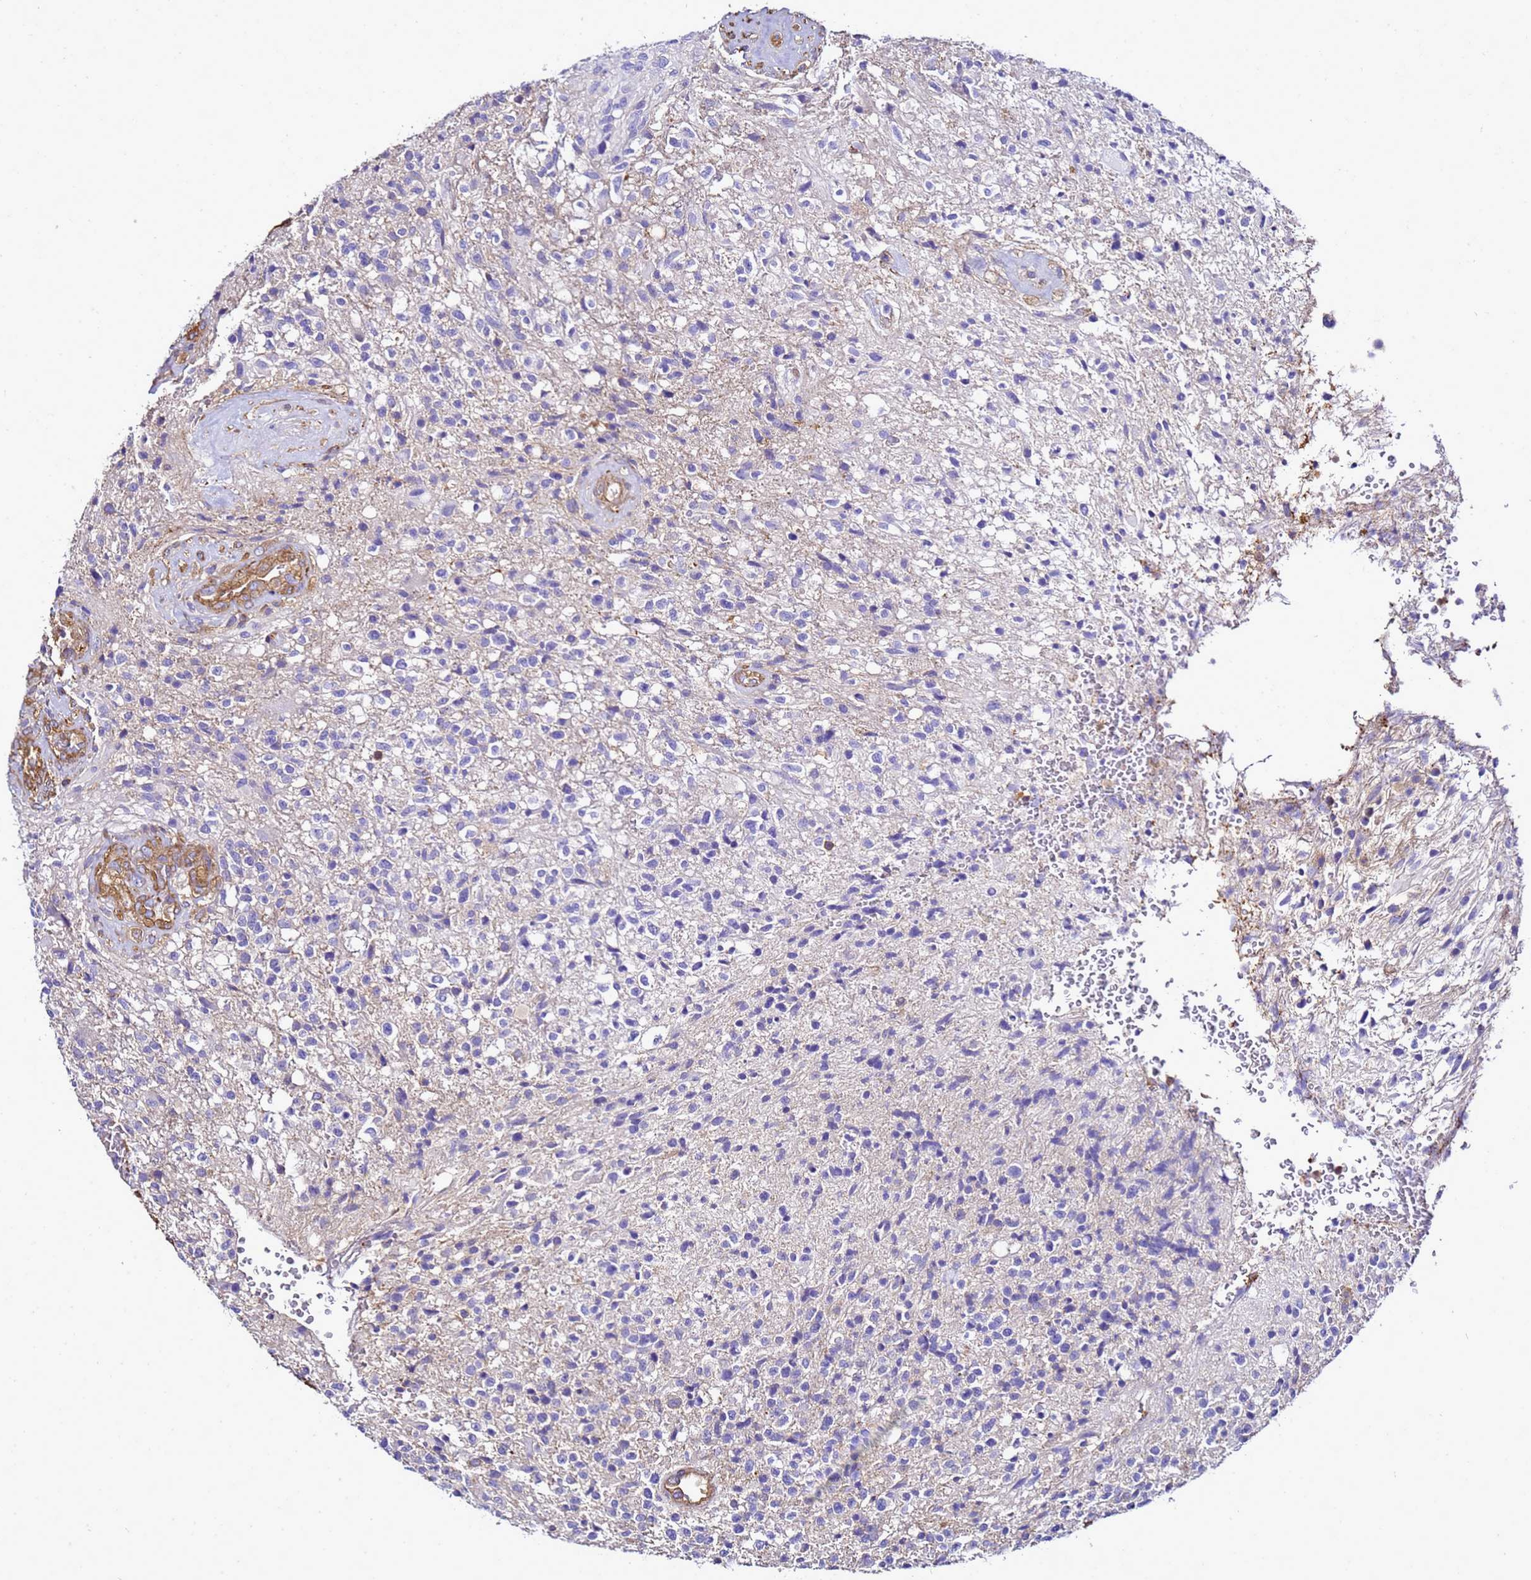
{"staining": {"intensity": "negative", "quantity": "none", "location": "none"}, "tissue": "glioma", "cell_type": "Tumor cells", "image_type": "cancer", "snomed": [{"axis": "morphology", "description": "Glioma, malignant, High grade"}, {"axis": "topography", "description": "Brain"}], "caption": "The photomicrograph reveals no significant expression in tumor cells of malignant glioma (high-grade). (DAB (3,3'-diaminobenzidine) immunohistochemistry (IHC) visualized using brightfield microscopy, high magnification).", "gene": "MYL12A", "patient": {"sex": "male", "age": 56}}